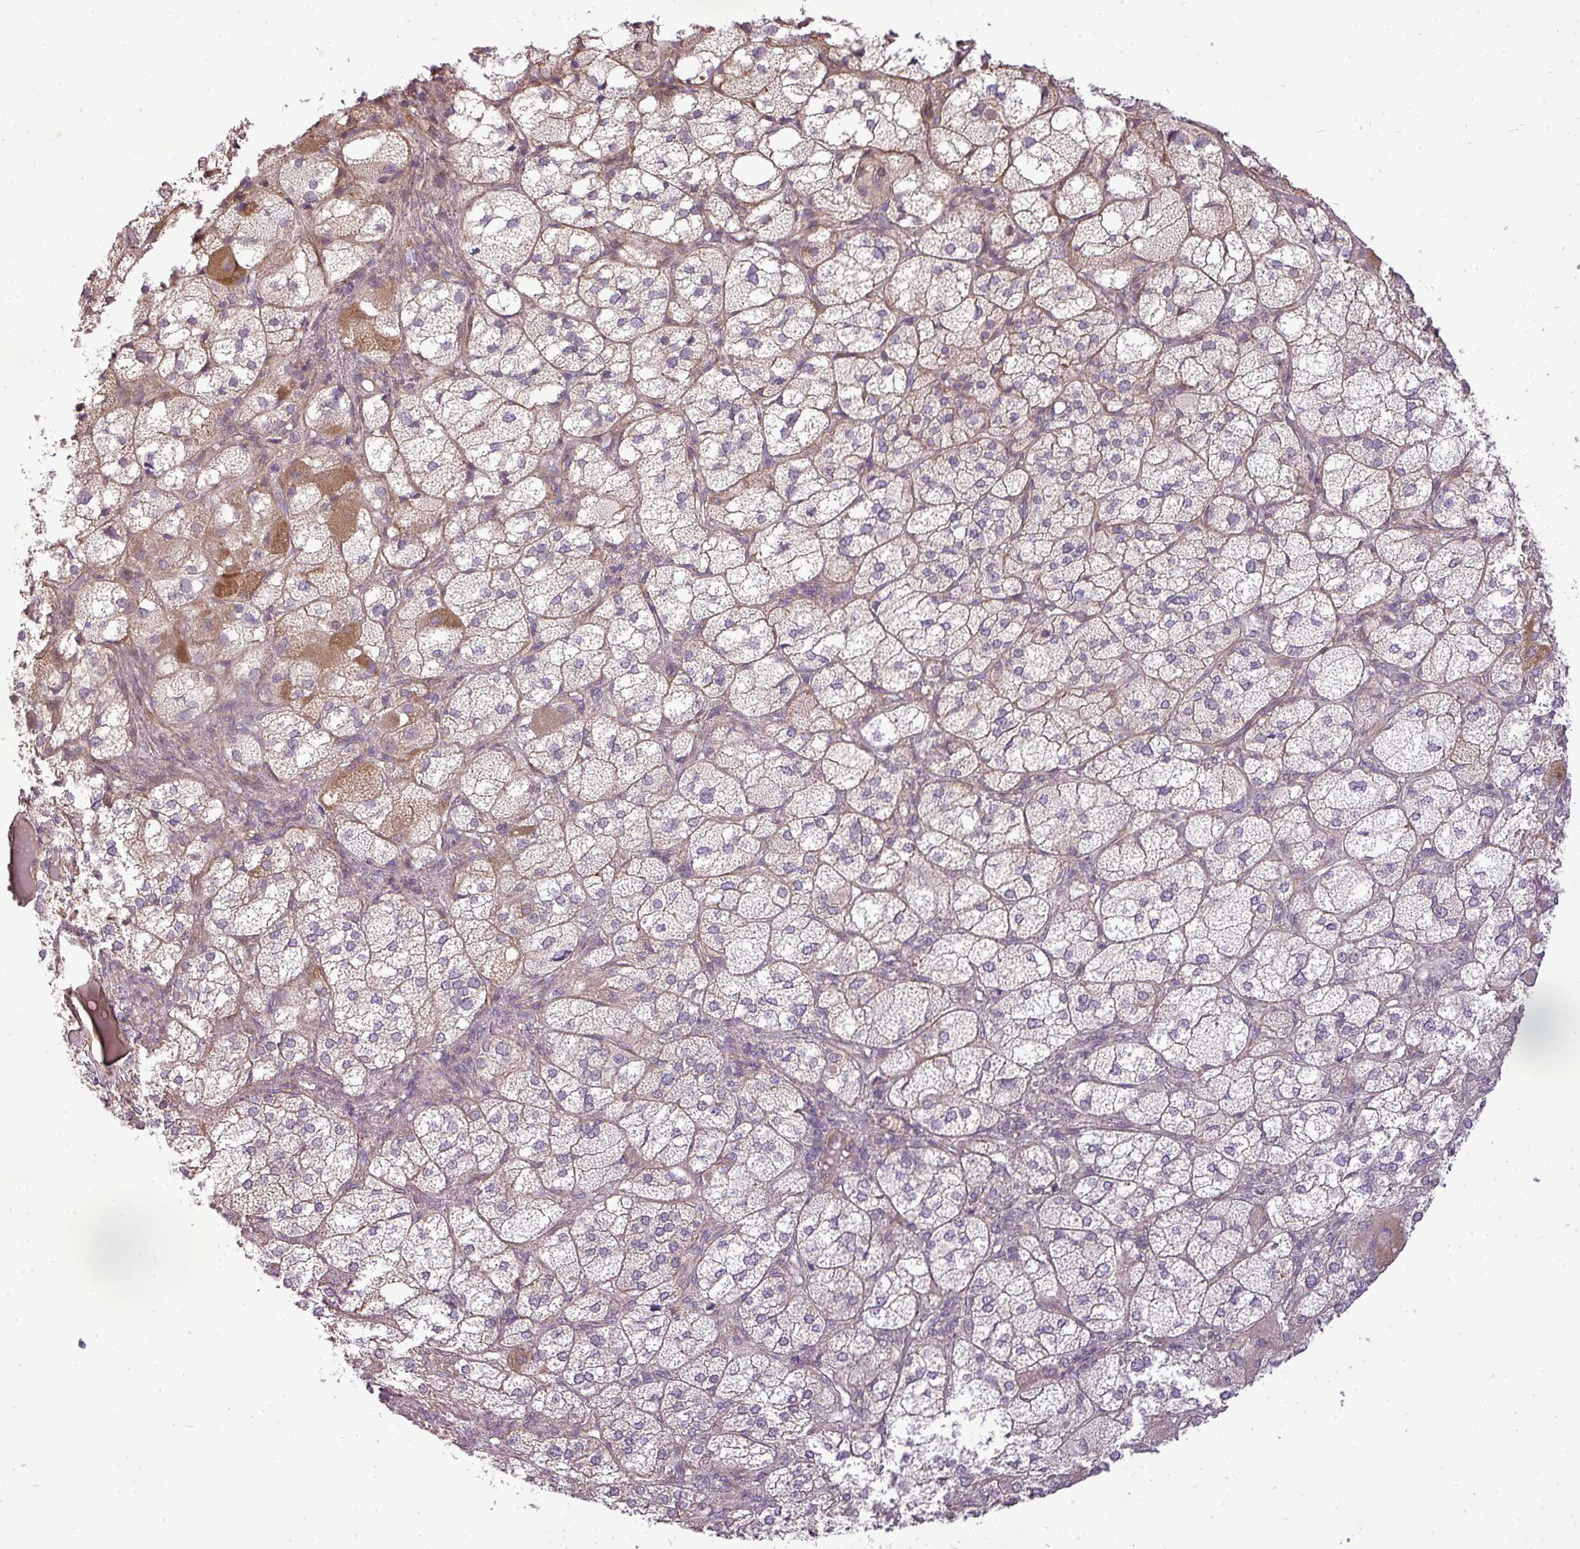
{"staining": {"intensity": "moderate", "quantity": "25%-75%", "location": "cytoplasmic/membranous"}, "tissue": "adrenal gland", "cell_type": "Glandular cells", "image_type": "normal", "snomed": [{"axis": "morphology", "description": "Normal tissue, NOS"}, {"axis": "topography", "description": "Adrenal gland"}], "caption": "This histopathology image reveals immunohistochemistry staining of benign human adrenal gland, with medium moderate cytoplasmic/membranous staining in about 25%-75% of glandular cells.", "gene": "PDRG1", "patient": {"sex": "female", "age": 61}}